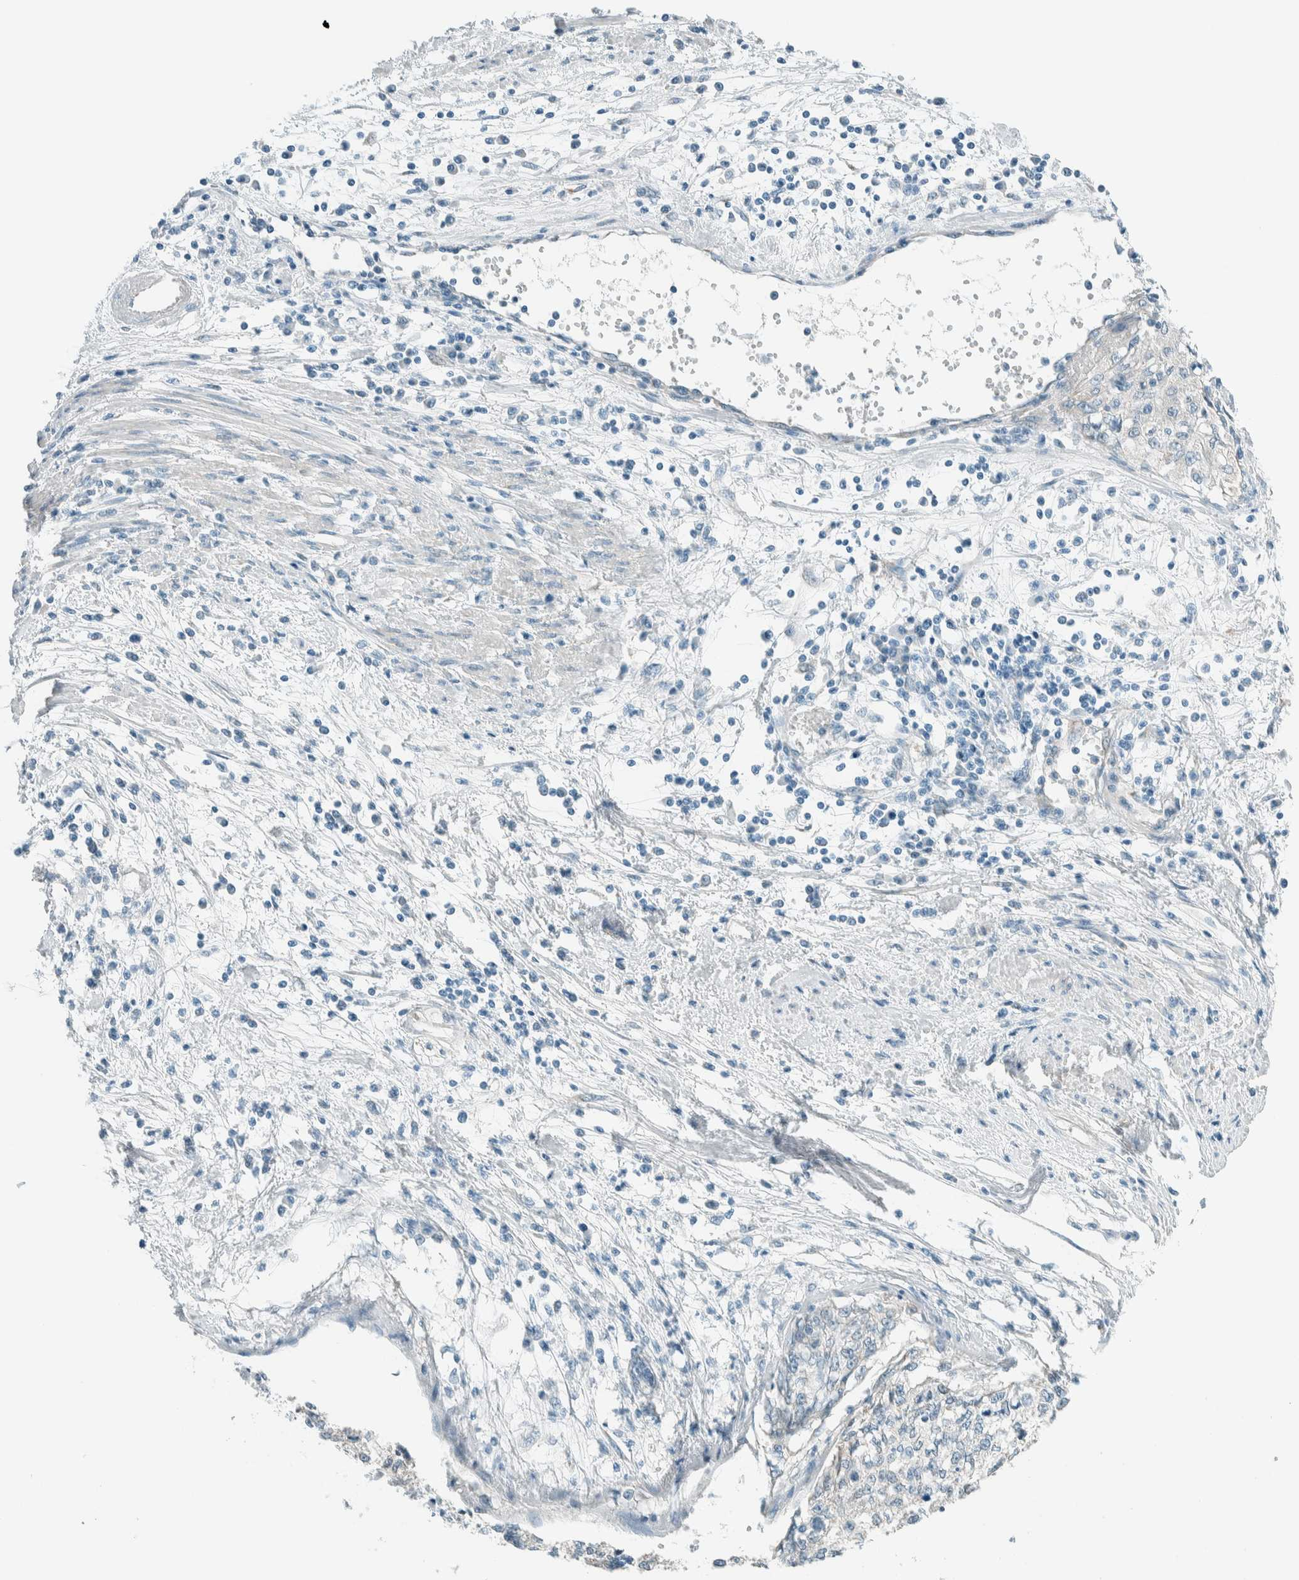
{"staining": {"intensity": "negative", "quantity": "none", "location": "none"}, "tissue": "cervical cancer", "cell_type": "Tumor cells", "image_type": "cancer", "snomed": [{"axis": "morphology", "description": "Squamous cell carcinoma, NOS"}, {"axis": "topography", "description": "Cervix"}], "caption": "Tumor cells show no significant protein positivity in cervical cancer.", "gene": "ALDH7A1", "patient": {"sex": "female", "age": 57}}